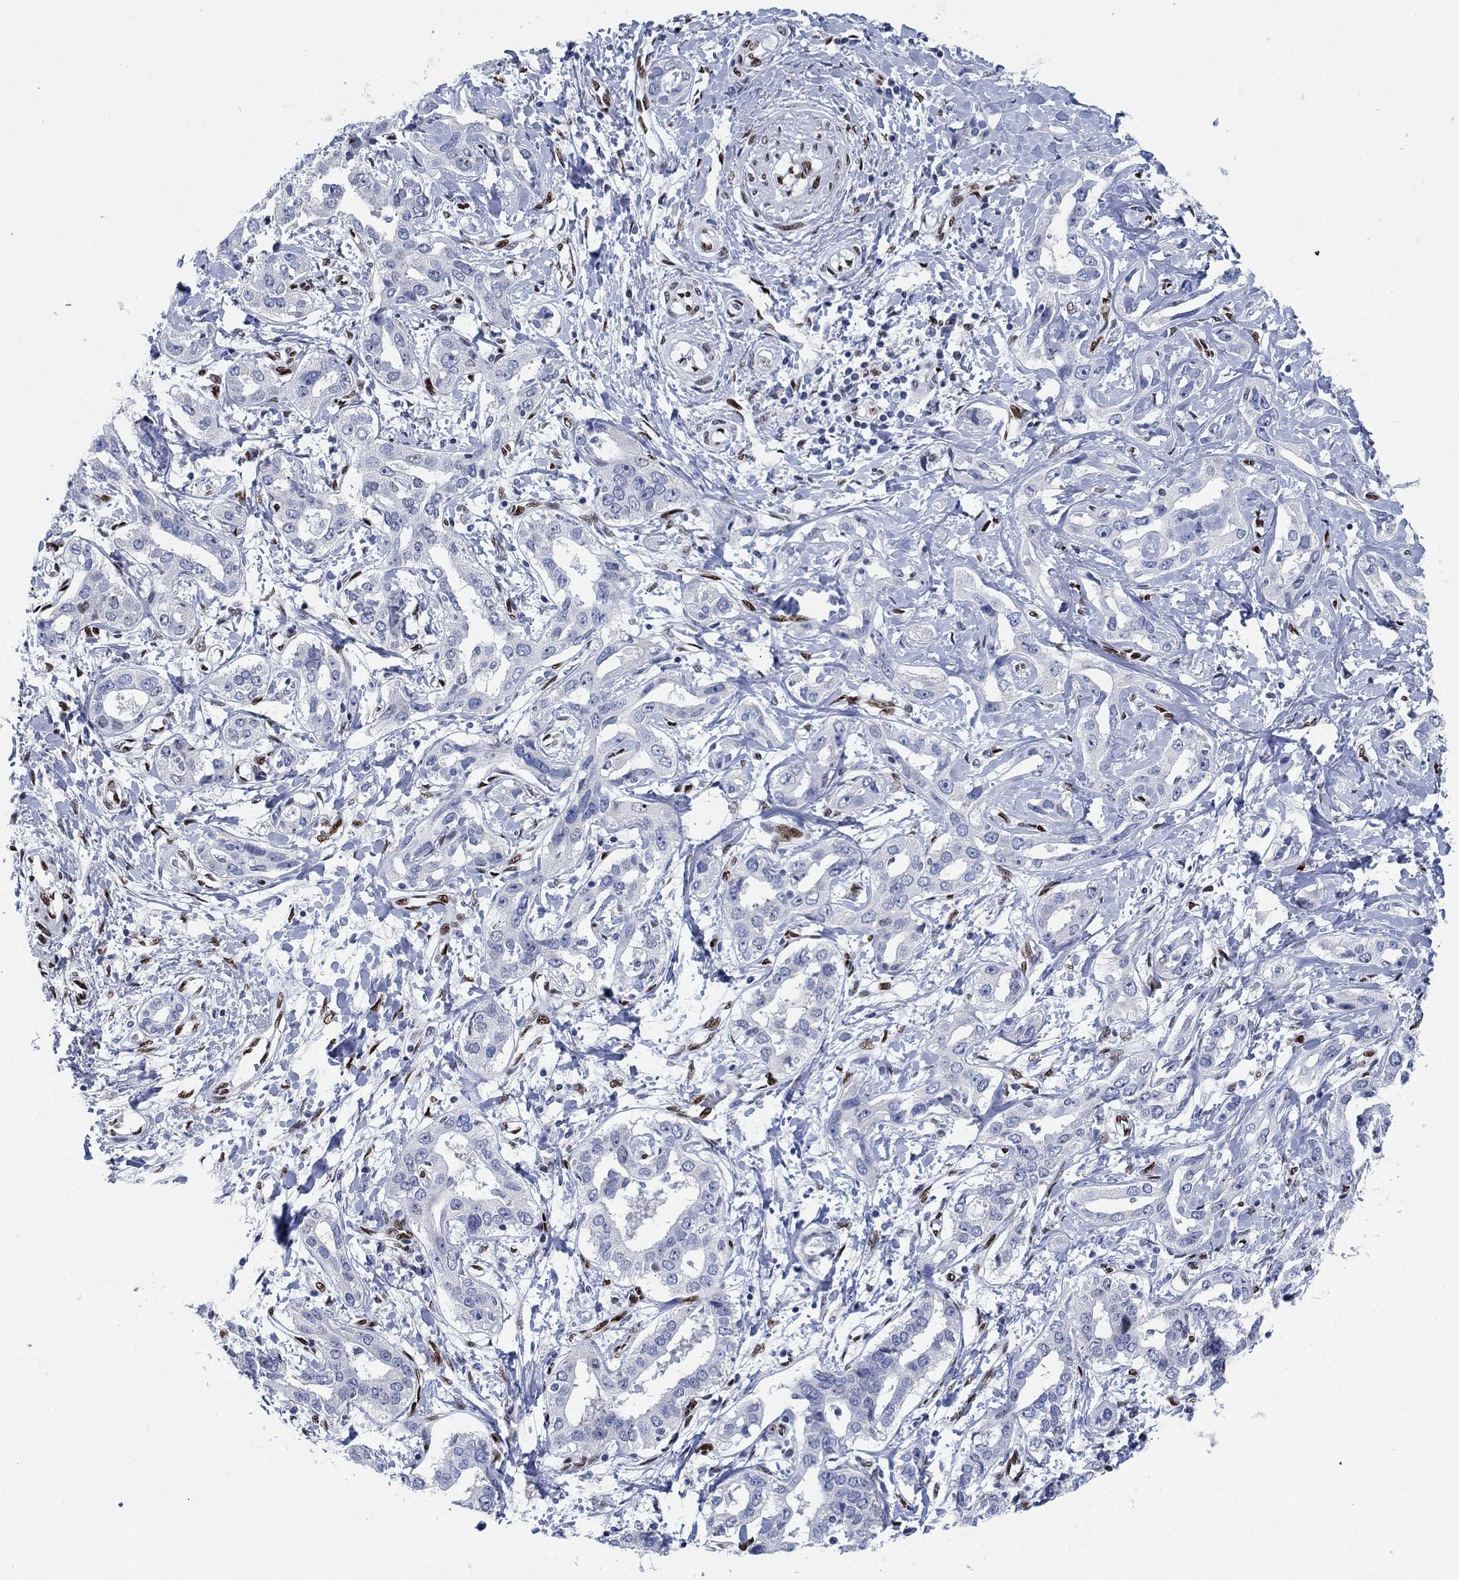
{"staining": {"intensity": "negative", "quantity": "none", "location": "none"}, "tissue": "liver cancer", "cell_type": "Tumor cells", "image_type": "cancer", "snomed": [{"axis": "morphology", "description": "Cholangiocarcinoma"}, {"axis": "topography", "description": "Liver"}], "caption": "DAB immunohistochemical staining of human liver cholangiocarcinoma displays no significant positivity in tumor cells.", "gene": "ZEB1", "patient": {"sex": "male", "age": 59}}